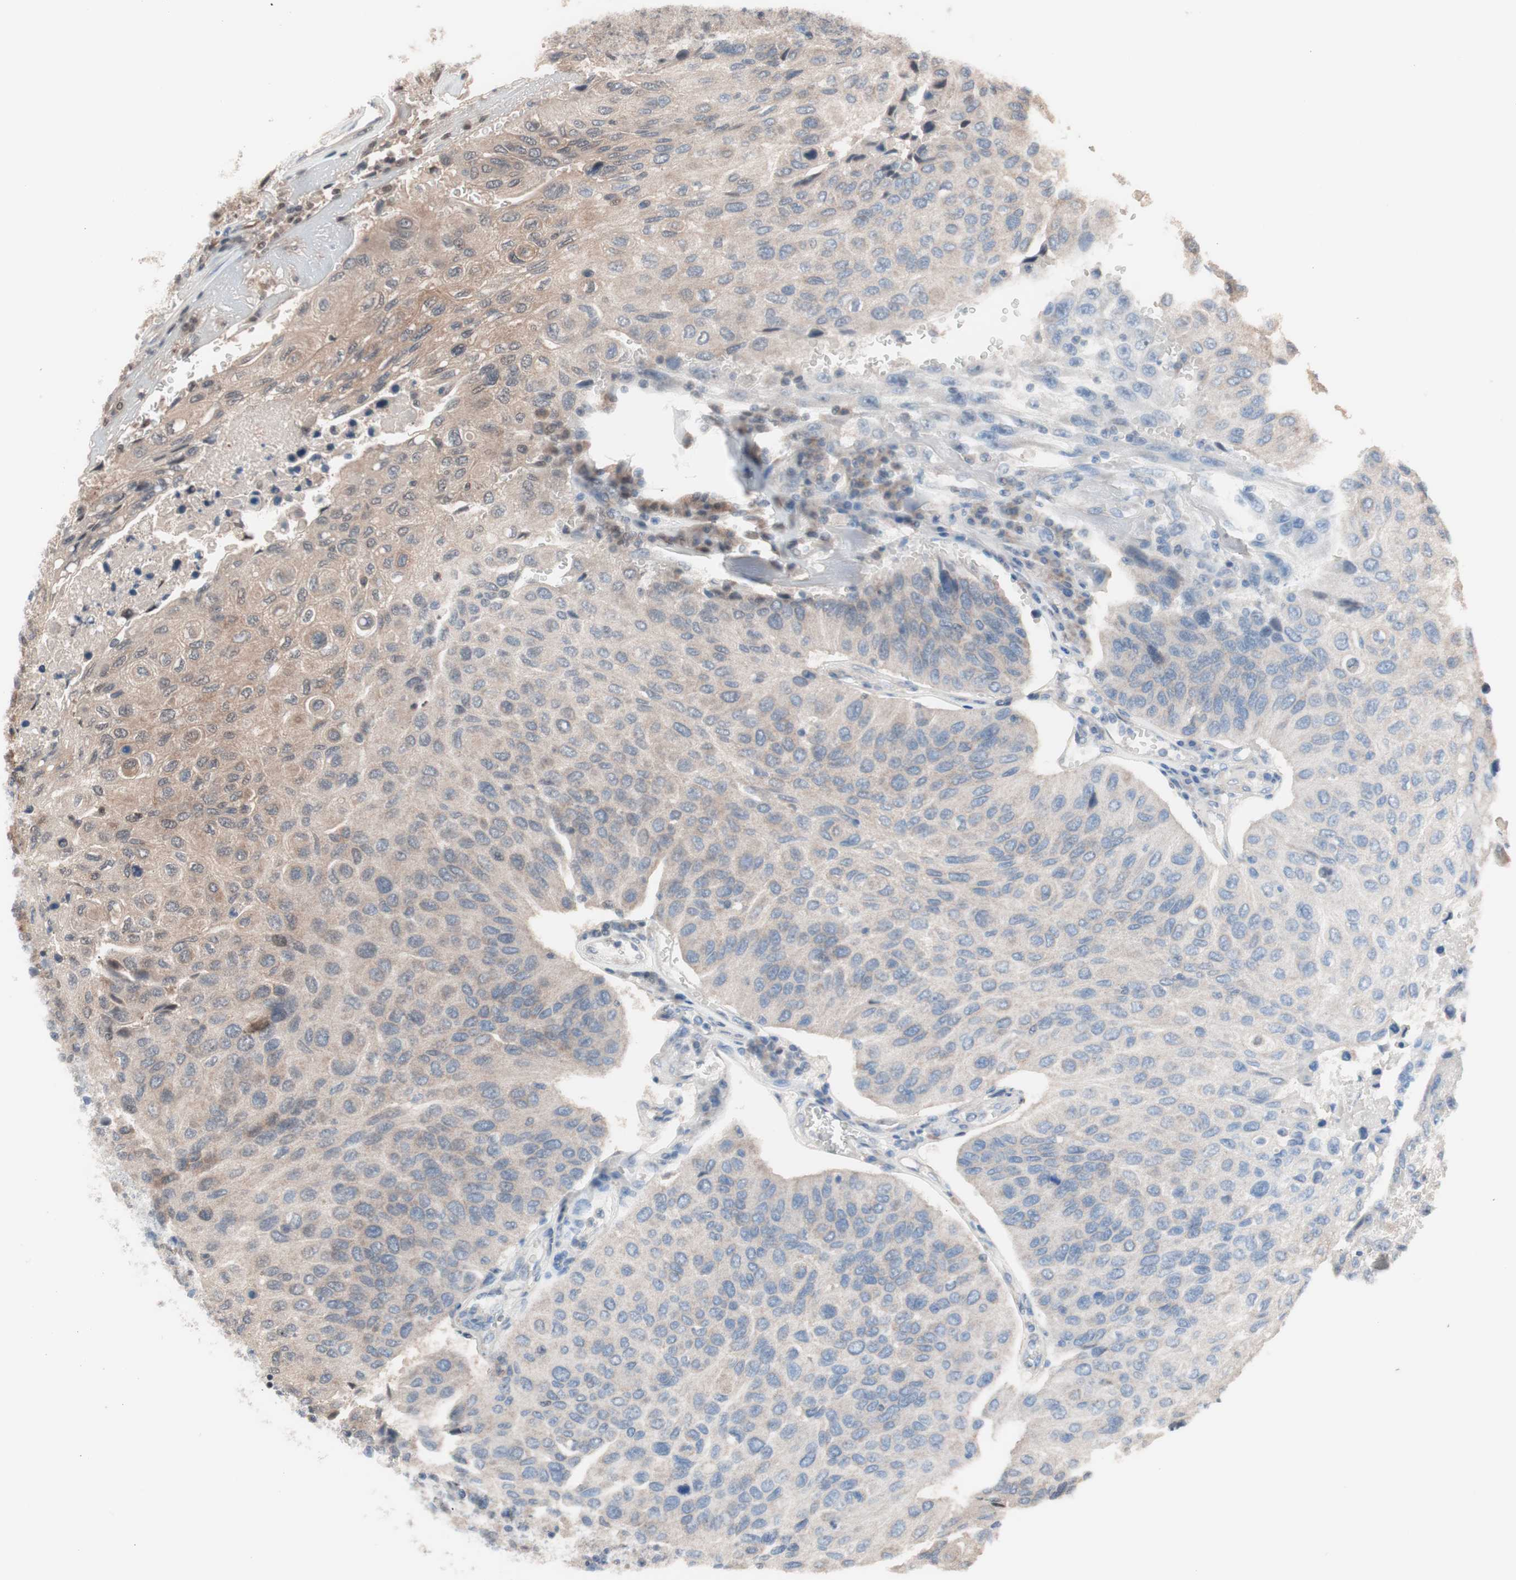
{"staining": {"intensity": "weak", "quantity": ">75%", "location": "cytoplasmic/membranous"}, "tissue": "urothelial cancer", "cell_type": "Tumor cells", "image_type": "cancer", "snomed": [{"axis": "morphology", "description": "Urothelial carcinoma, High grade"}, {"axis": "topography", "description": "Urinary bladder"}], "caption": "Protein staining exhibits weak cytoplasmic/membranous staining in approximately >75% of tumor cells in urothelial carcinoma (high-grade).", "gene": "IRS1", "patient": {"sex": "male", "age": 66}}